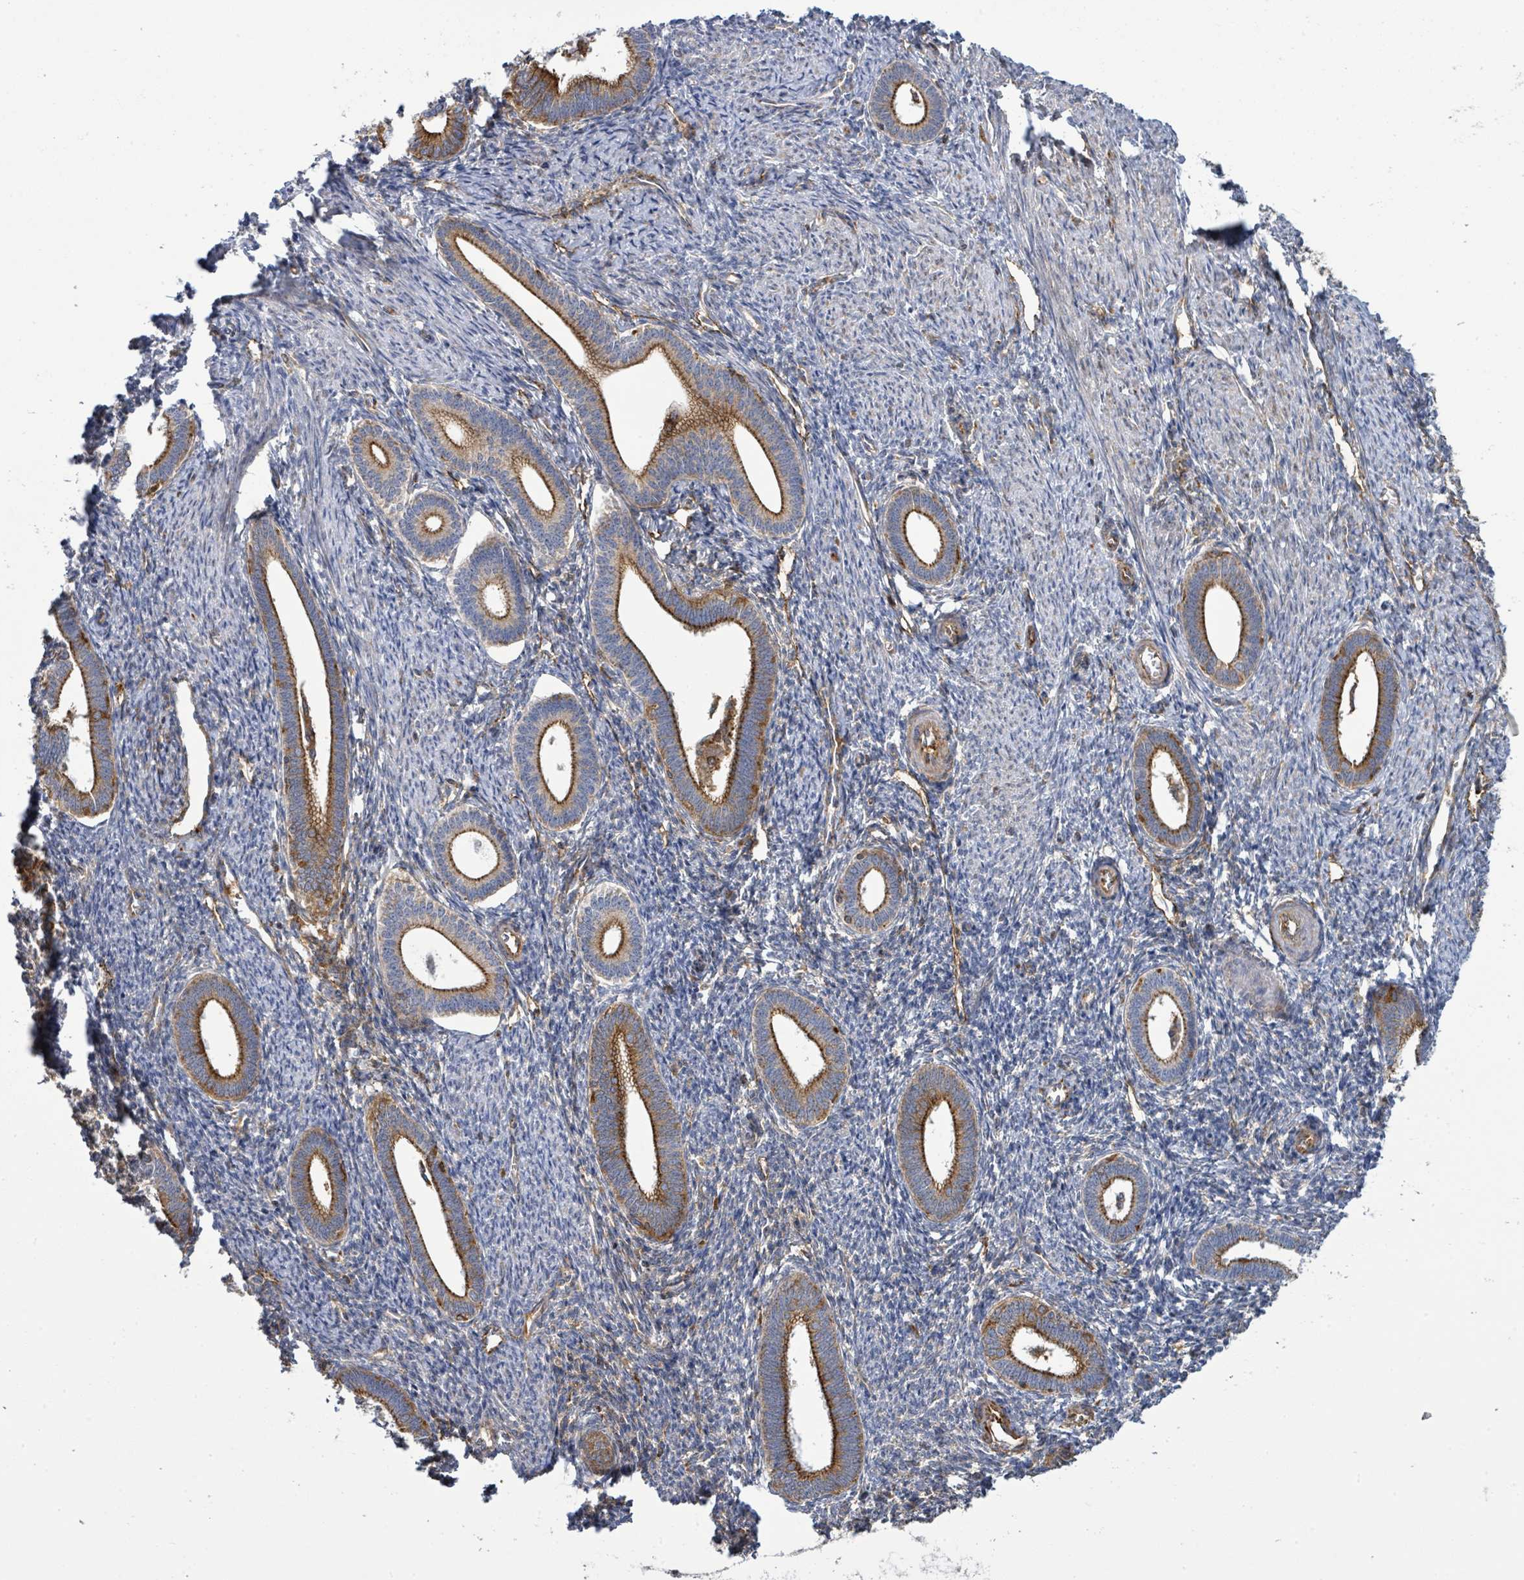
{"staining": {"intensity": "moderate", "quantity": "<25%", "location": "cytoplasmic/membranous"}, "tissue": "endometrium", "cell_type": "Cells in endometrial stroma", "image_type": "normal", "snomed": [{"axis": "morphology", "description": "Normal tissue, NOS"}, {"axis": "topography", "description": "Endometrium"}], "caption": "IHC histopathology image of unremarkable endometrium stained for a protein (brown), which reveals low levels of moderate cytoplasmic/membranous expression in about <25% of cells in endometrial stroma.", "gene": "EGFL7", "patient": {"sex": "female", "age": 41}}